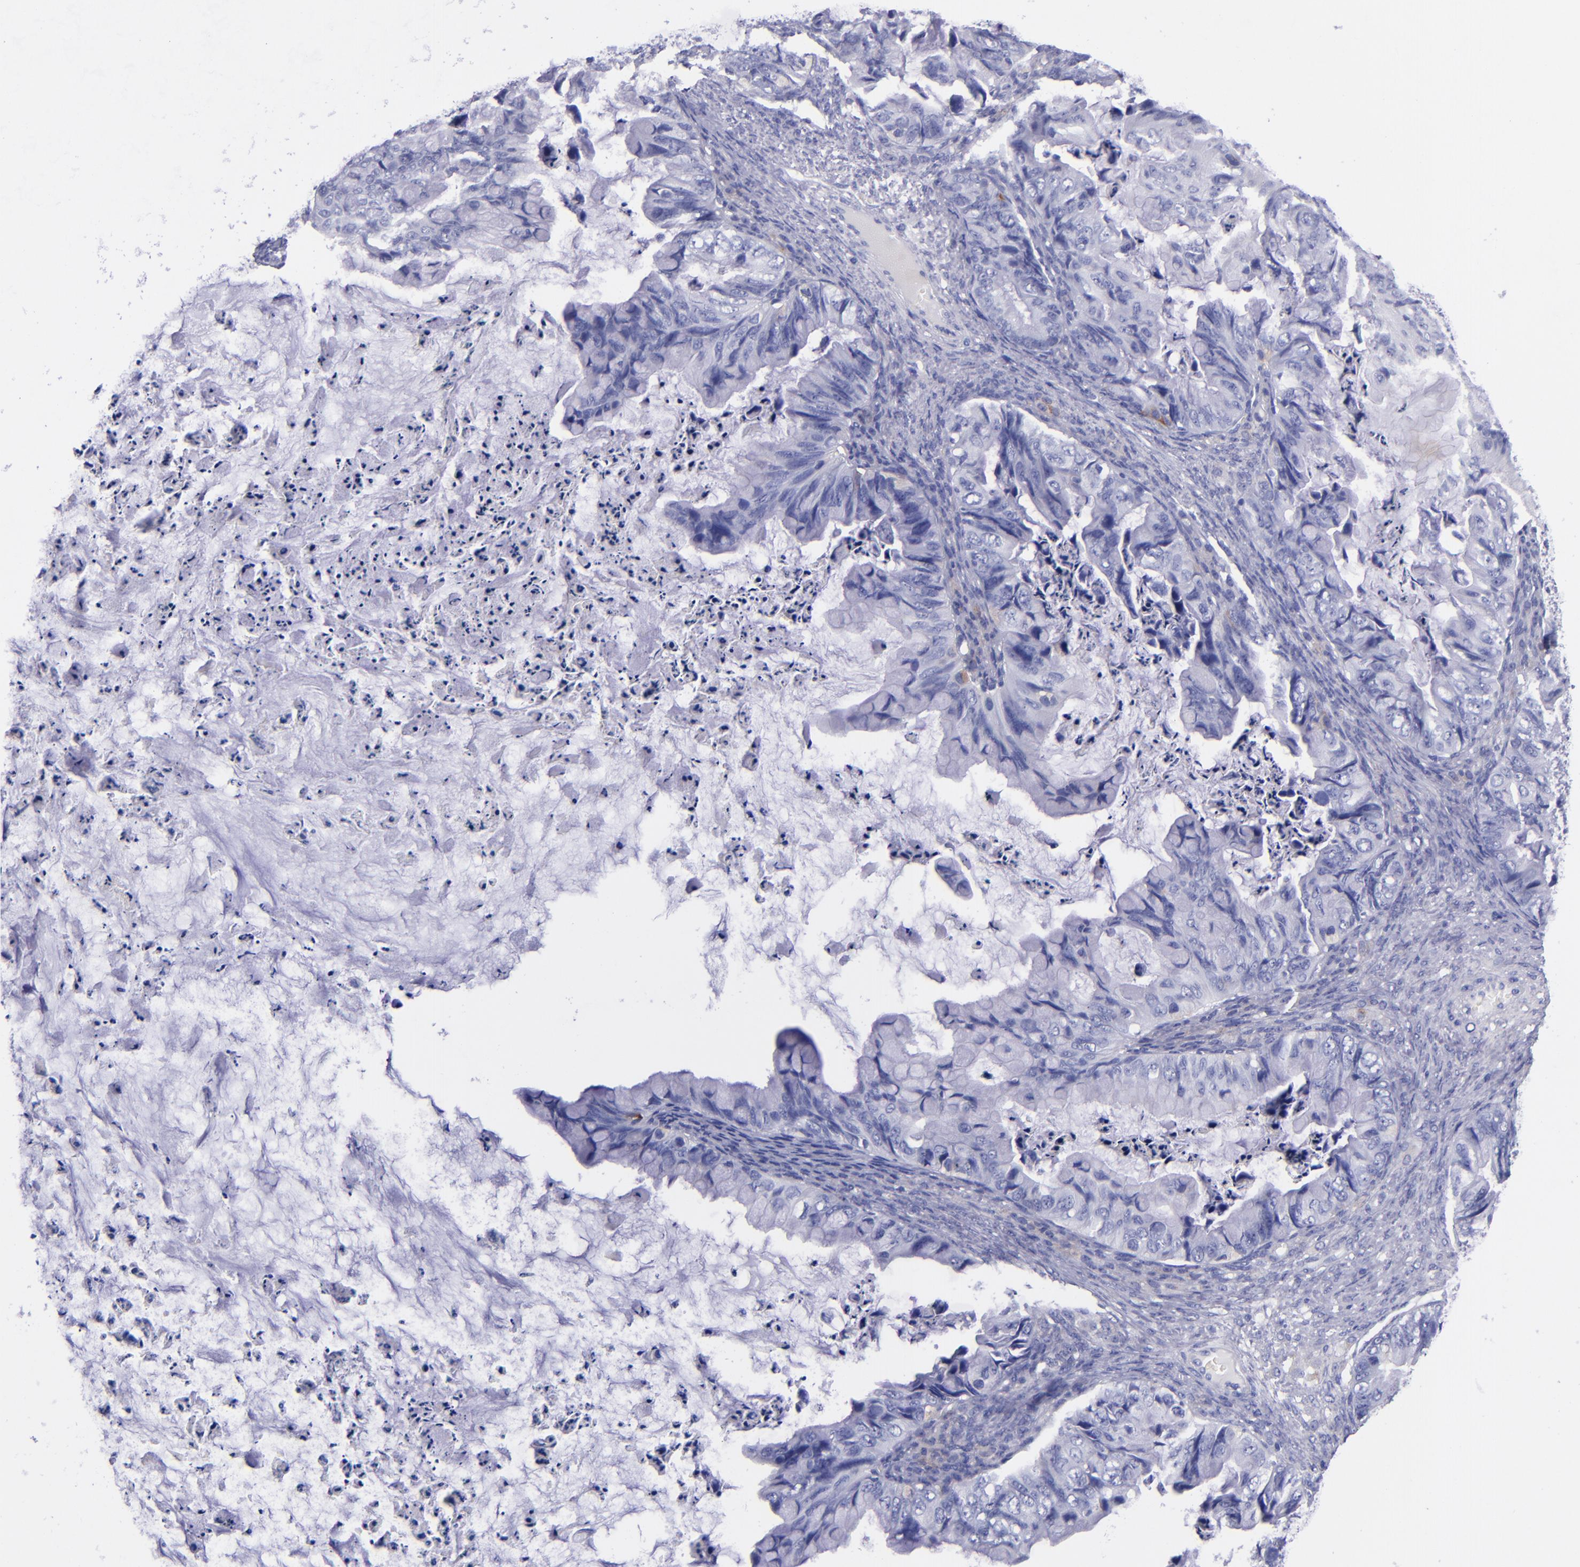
{"staining": {"intensity": "negative", "quantity": "none", "location": "none"}, "tissue": "ovarian cancer", "cell_type": "Tumor cells", "image_type": "cancer", "snomed": [{"axis": "morphology", "description": "Cystadenocarcinoma, mucinous, NOS"}, {"axis": "topography", "description": "Ovary"}], "caption": "Image shows no significant protein positivity in tumor cells of ovarian cancer.", "gene": "SV2A", "patient": {"sex": "female", "age": 36}}